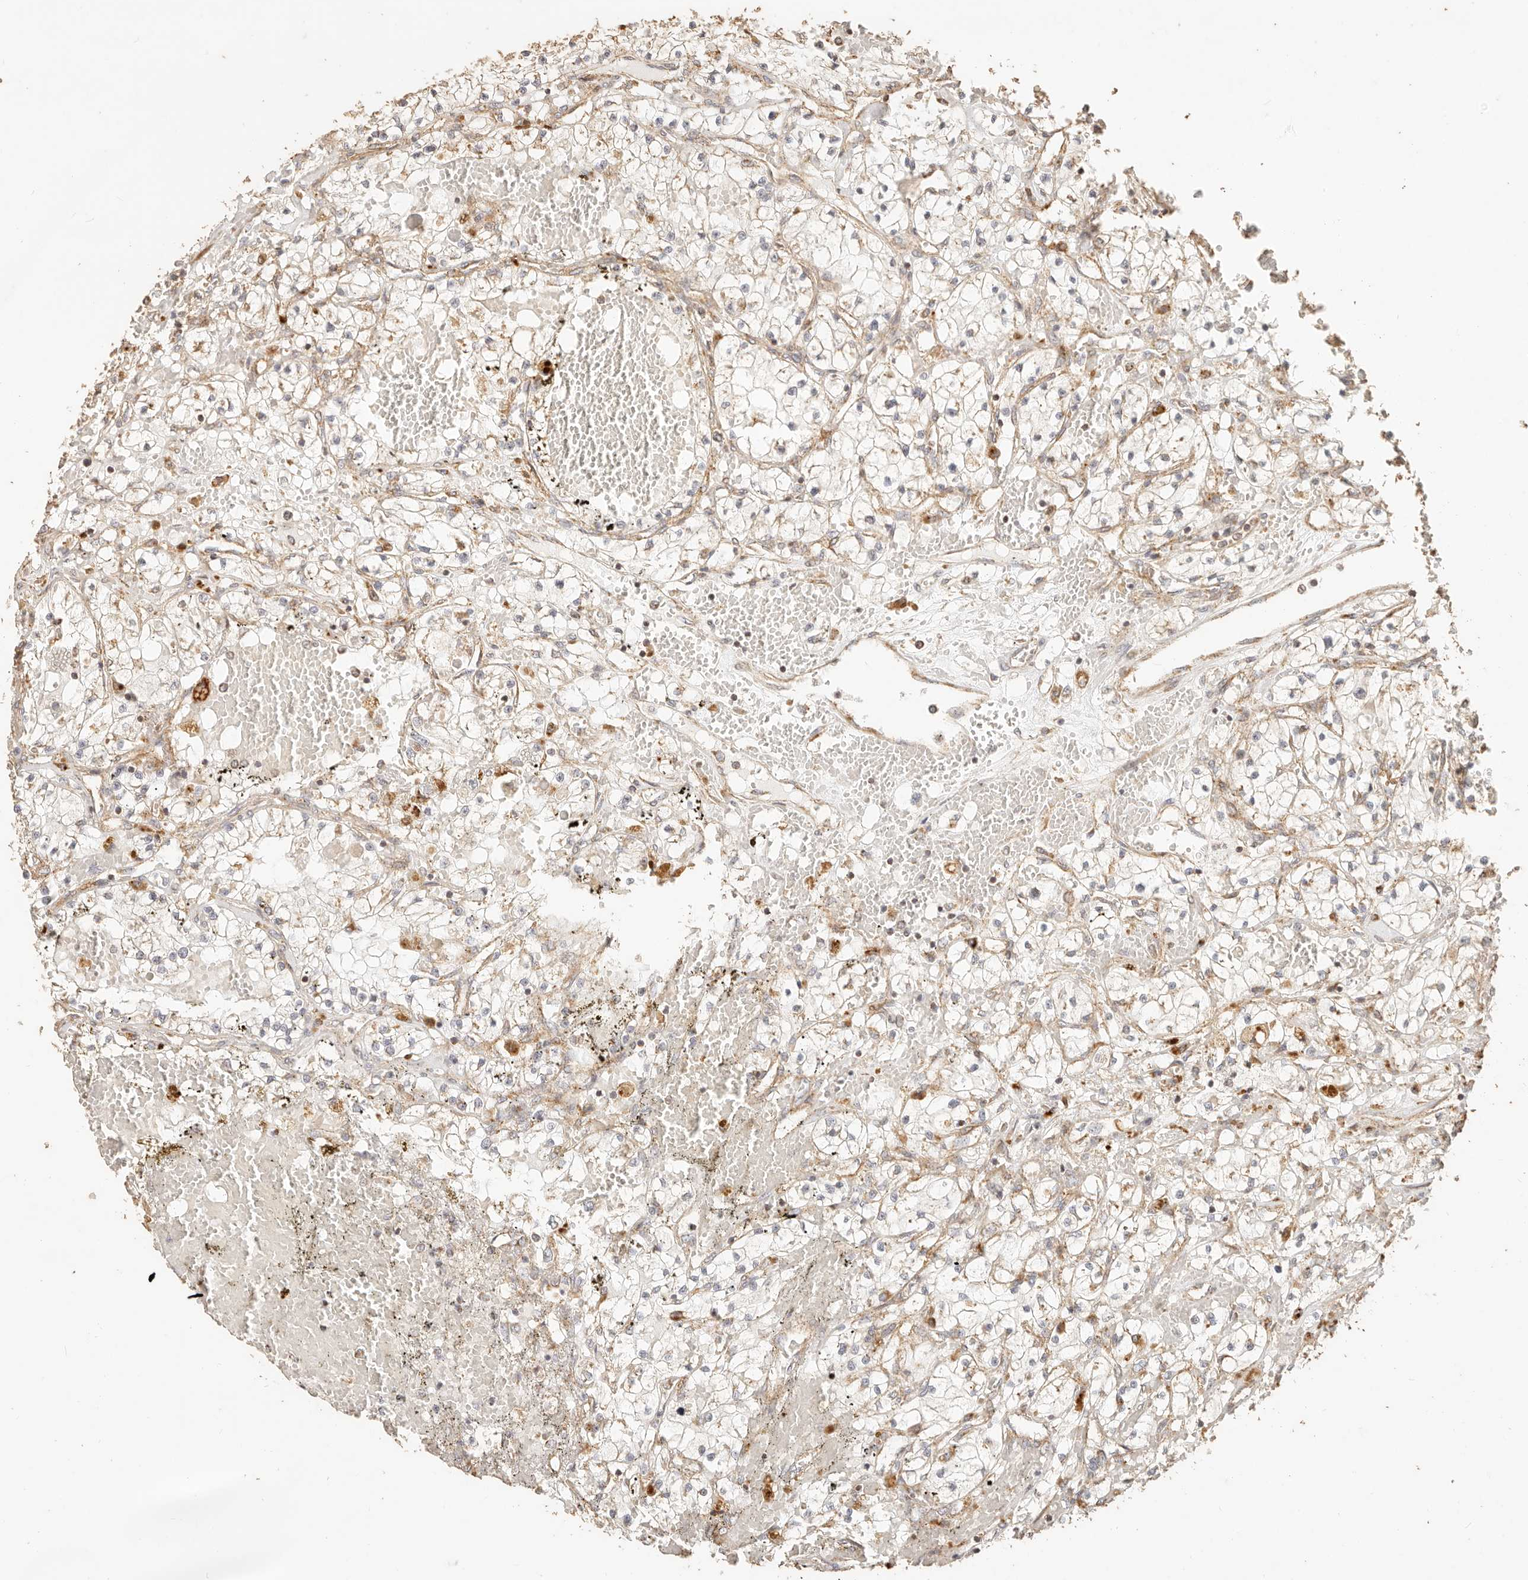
{"staining": {"intensity": "weak", "quantity": ">75%", "location": "cytoplasmic/membranous"}, "tissue": "renal cancer", "cell_type": "Tumor cells", "image_type": "cancer", "snomed": [{"axis": "morphology", "description": "Normal tissue, NOS"}, {"axis": "morphology", "description": "Adenocarcinoma, NOS"}, {"axis": "topography", "description": "Kidney"}], "caption": "Renal adenocarcinoma stained with a brown dye shows weak cytoplasmic/membranous positive expression in about >75% of tumor cells.", "gene": "PTPN22", "patient": {"sex": "male", "age": 68}}